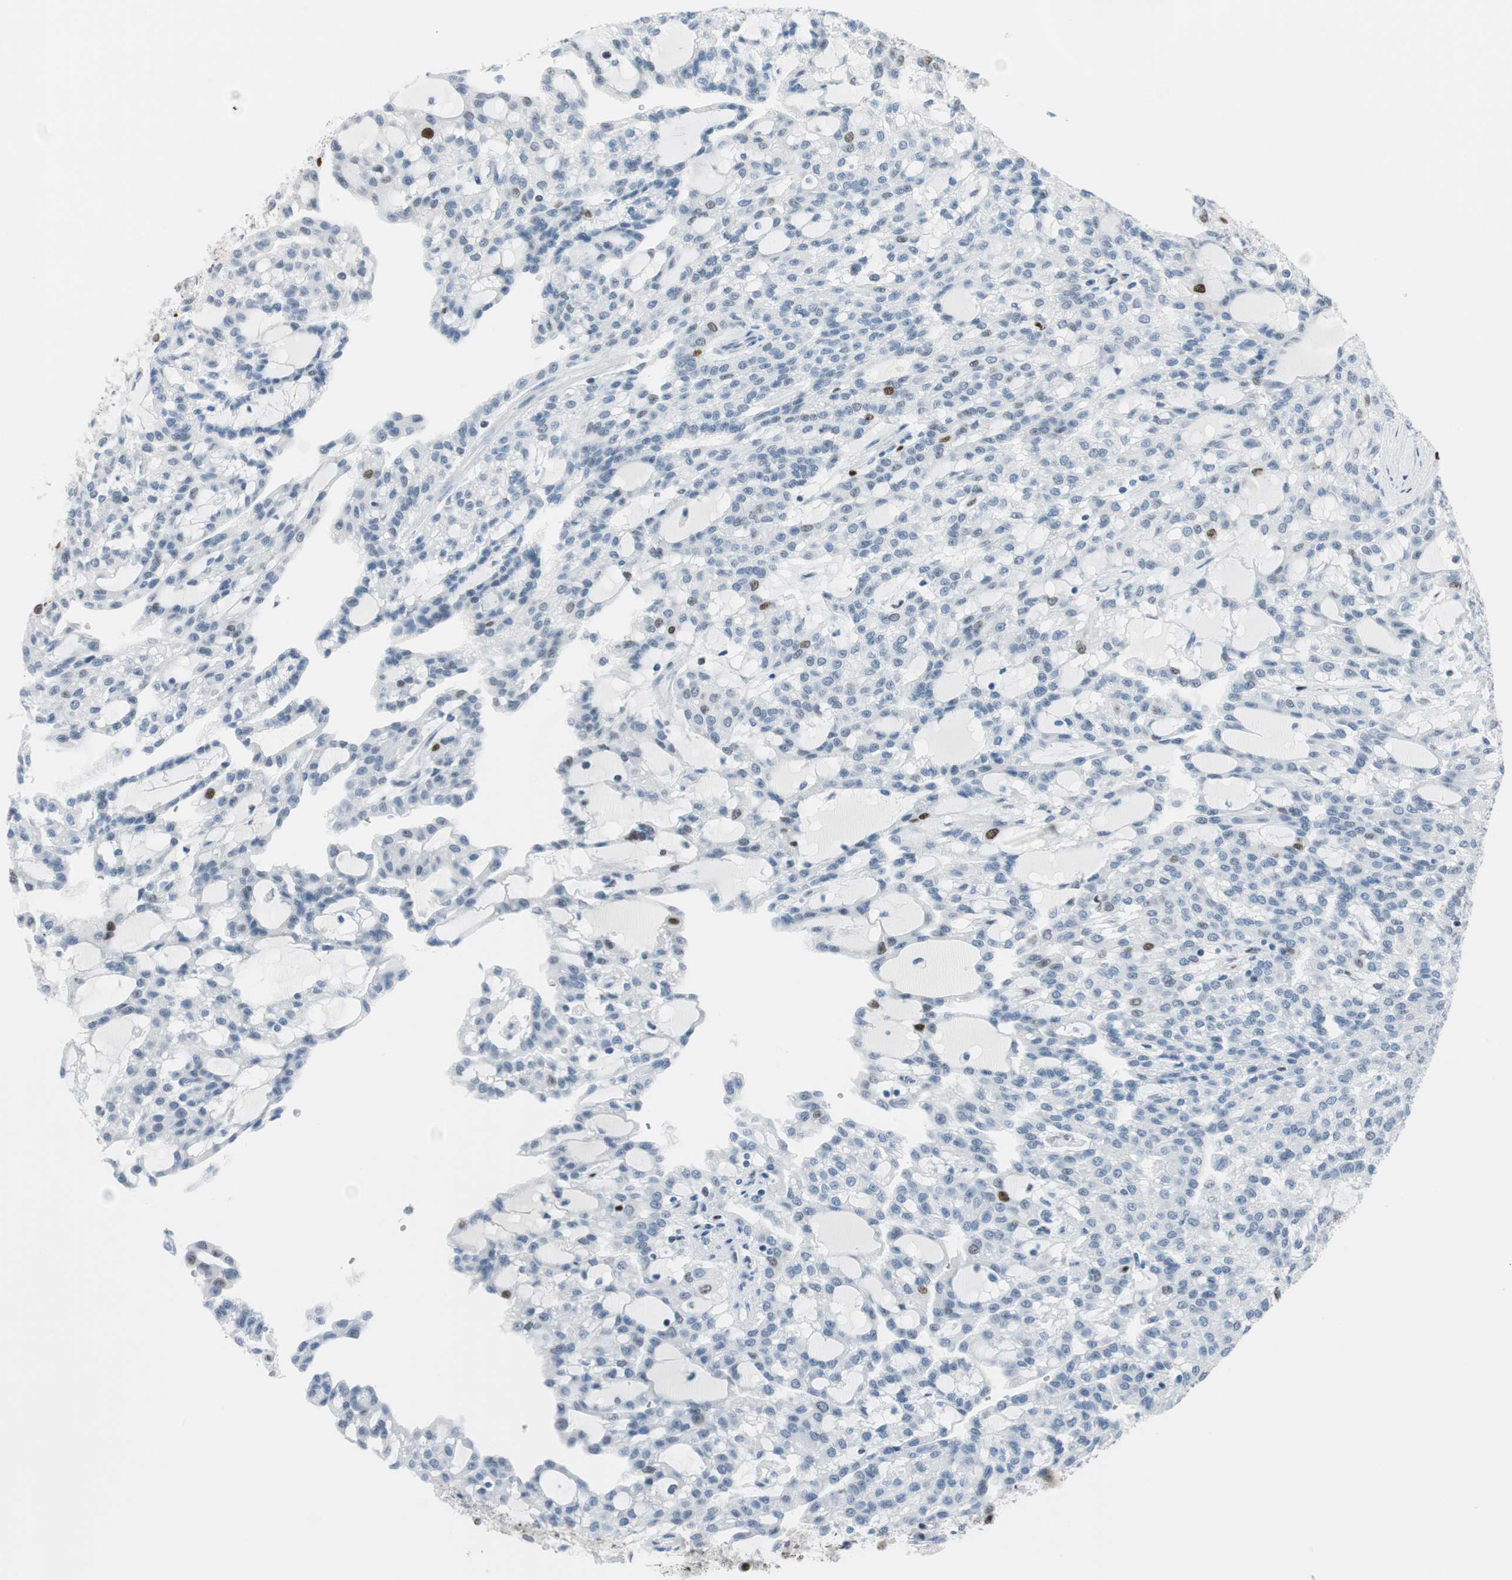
{"staining": {"intensity": "moderate", "quantity": "<25%", "location": "nuclear"}, "tissue": "renal cancer", "cell_type": "Tumor cells", "image_type": "cancer", "snomed": [{"axis": "morphology", "description": "Adenocarcinoma, NOS"}, {"axis": "topography", "description": "Kidney"}], "caption": "High-magnification brightfield microscopy of renal cancer stained with DAB (3,3'-diaminobenzidine) (brown) and counterstained with hematoxylin (blue). tumor cells exhibit moderate nuclear staining is identified in approximately<25% of cells. (DAB (3,3'-diaminobenzidine) = brown stain, brightfield microscopy at high magnification).", "gene": "EZH2", "patient": {"sex": "male", "age": 63}}